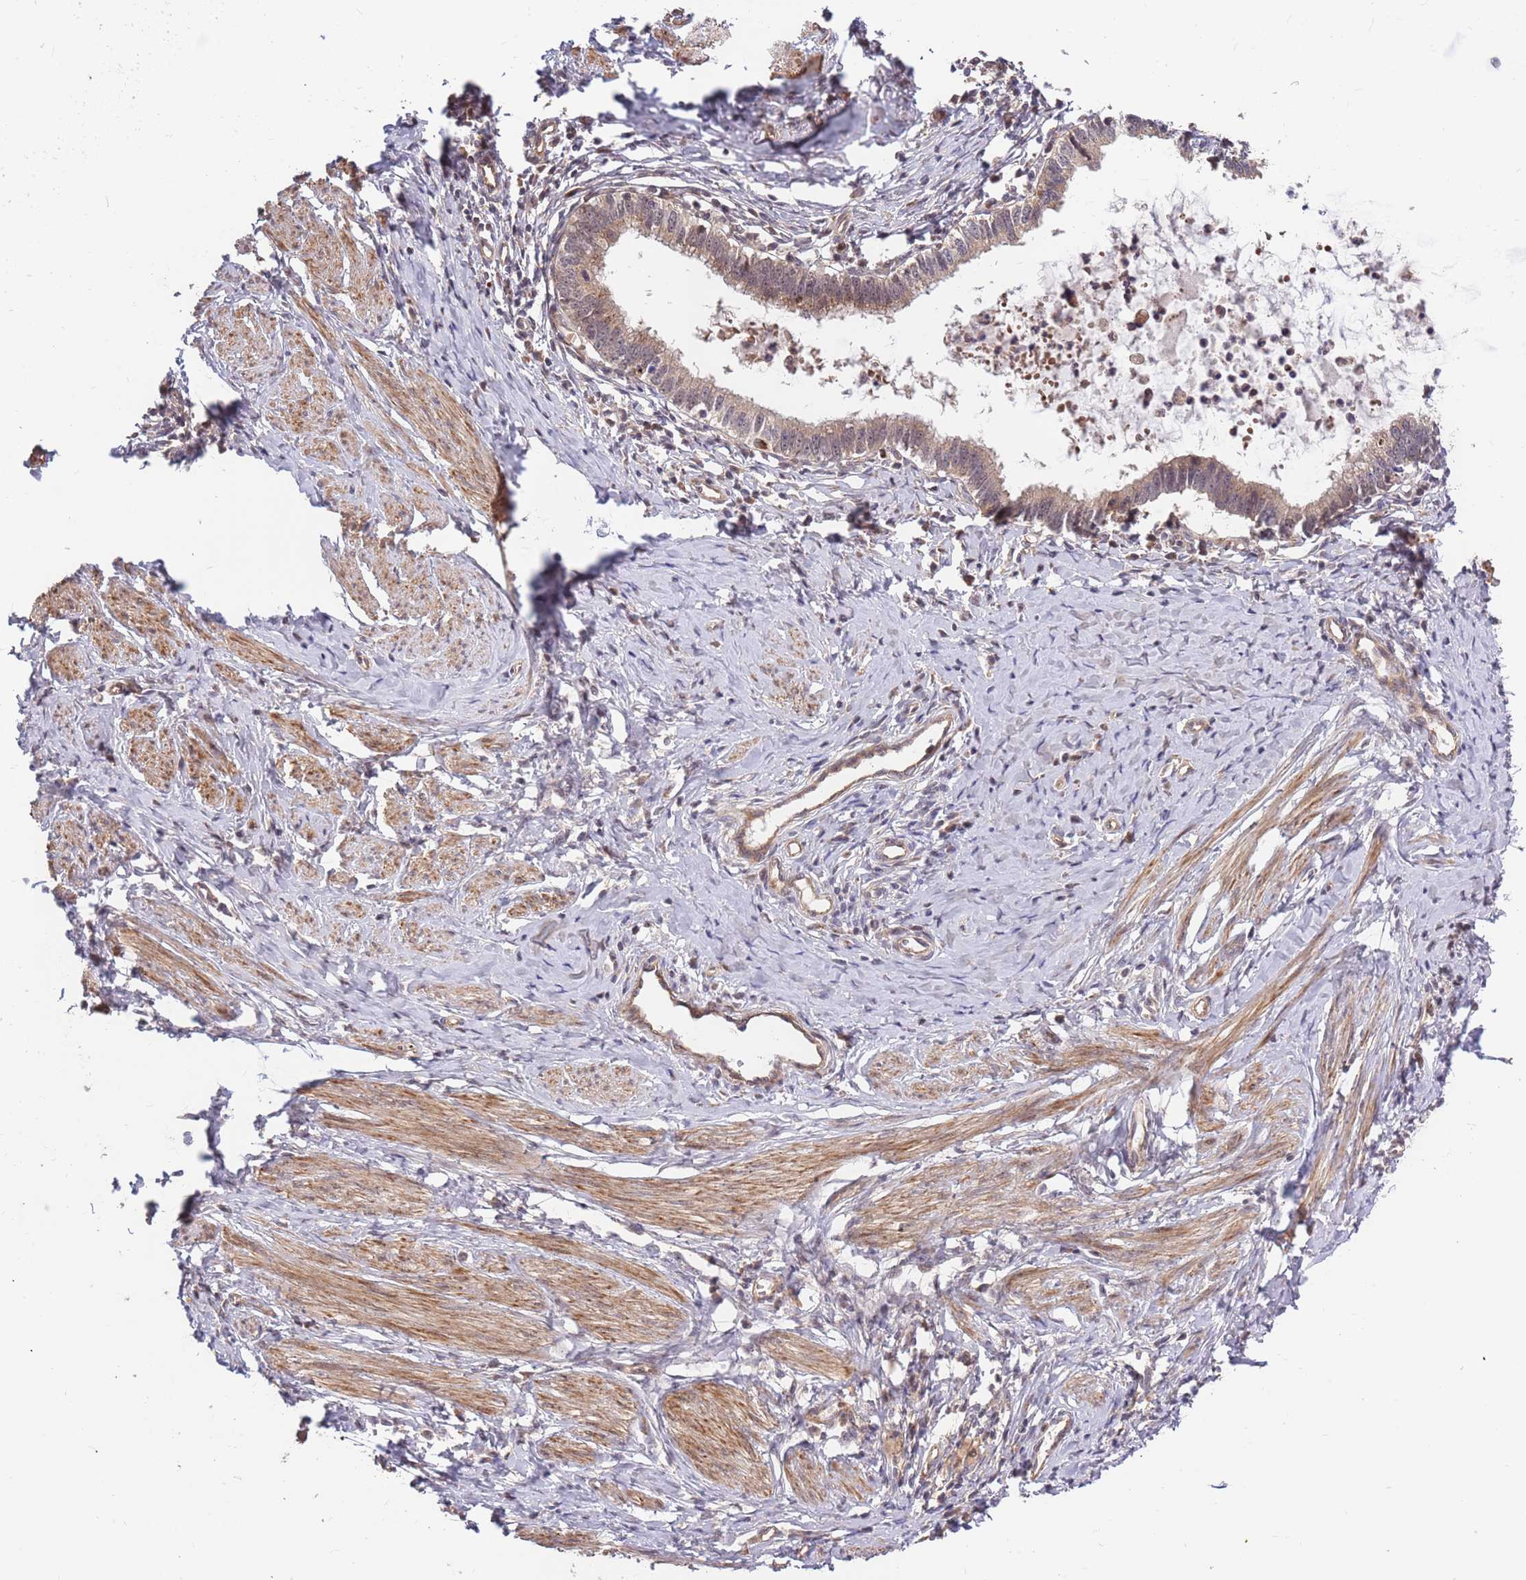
{"staining": {"intensity": "weak", "quantity": ">75%", "location": "cytoplasmic/membranous"}, "tissue": "cervical cancer", "cell_type": "Tumor cells", "image_type": "cancer", "snomed": [{"axis": "morphology", "description": "Adenocarcinoma, NOS"}, {"axis": "topography", "description": "Cervix"}], "caption": "A brown stain labels weak cytoplasmic/membranous positivity of a protein in human cervical cancer (adenocarcinoma) tumor cells.", "gene": "HAUS3", "patient": {"sex": "female", "age": 36}}